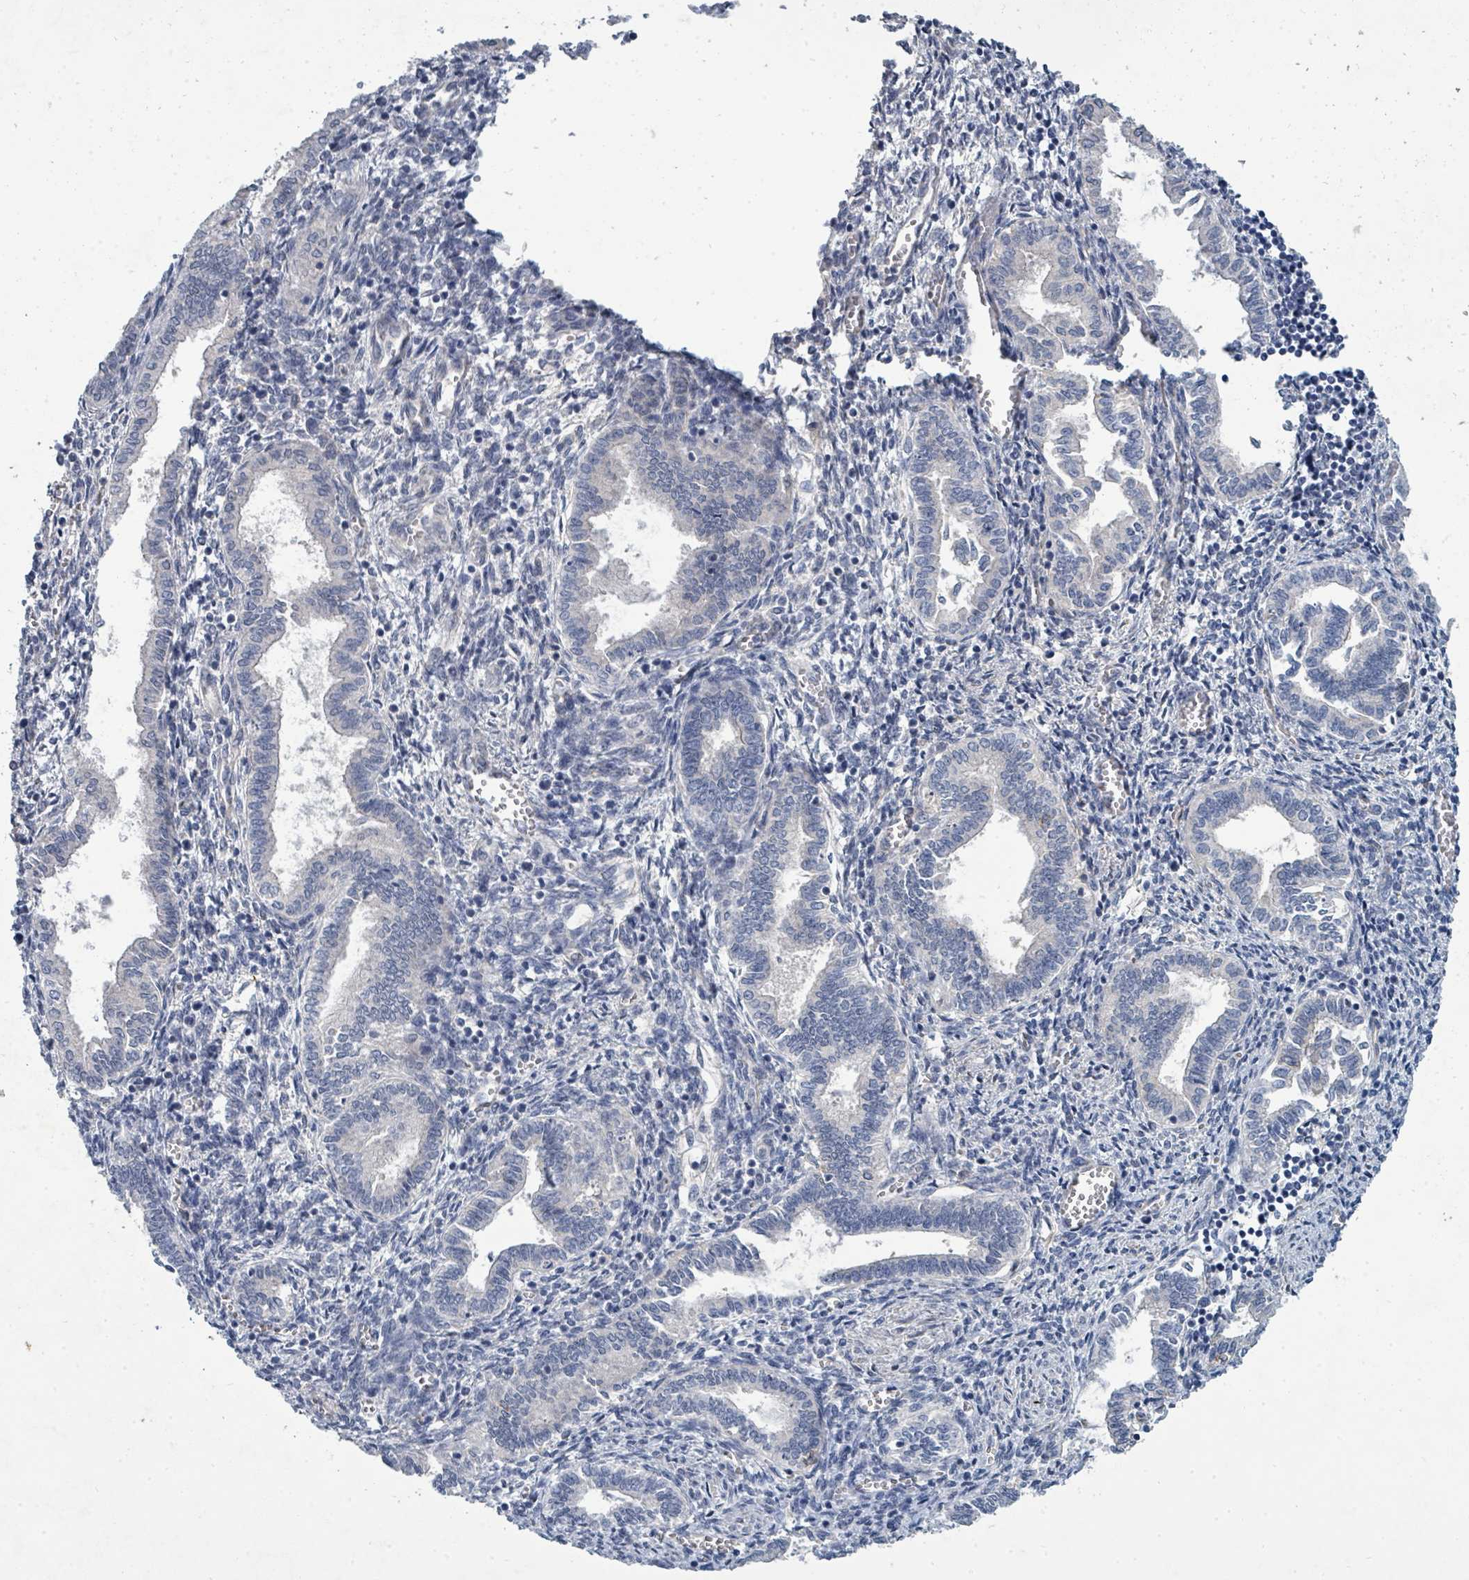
{"staining": {"intensity": "negative", "quantity": "none", "location": "none"}, "tissue": "endometrium", "cell_type": "Cells in endometrial stroma", "image_type": "normal", "snomed": [{"axis": "morphology", "description": "Normal tissue, NOS"}, {"axis": "topography", "description": "Endometrium"}], "caption": "The micrograph shows no staining of cells in endometrial stroma in normal endometrium.", "gene": "IFIT1", "patient": {"sex": "female", "age": 37}}